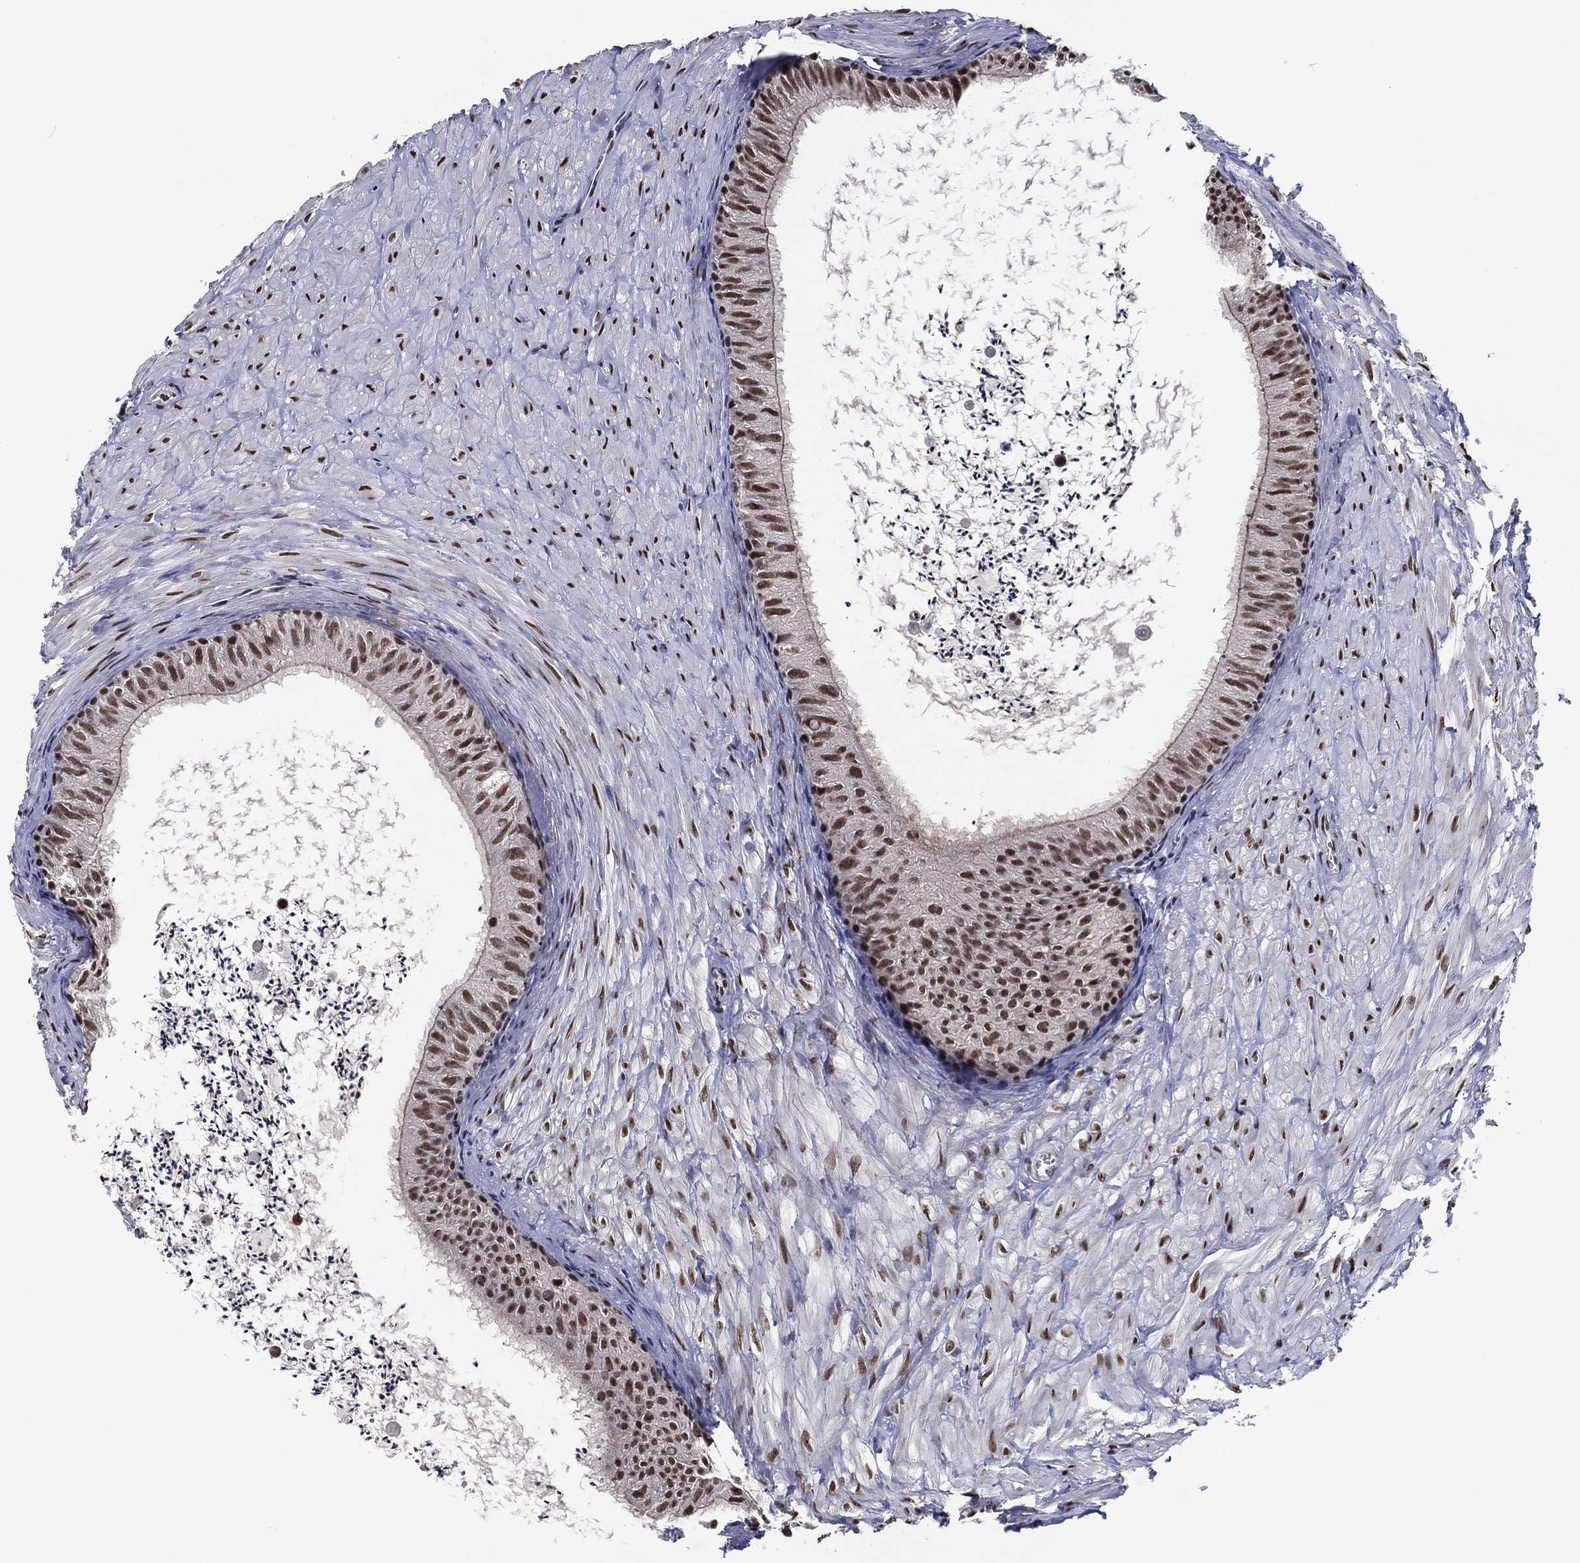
{"staining": {"intensity": "strong", "quantity": "25%-75%", "location": "nuclear"}, "tissue": "epididymis", "cell_type": "Glandular cells", "image_type": "normal", "snomed": [{"axis": "morphology", "description": "Normal tissue, NOS"}, {"axis": "topography", "description": "Epididymis"}], "caption": "The photomicrograph demonstrates staining of unremarkable epididymis, revealing strong nuclear protein positivity (brown color) within glandular cells. (brown staining indicates protein expression, while blue staining denotes nuclei).", "gene": "ZBTB42", "patient": {"sex": "male", "age": 32}}